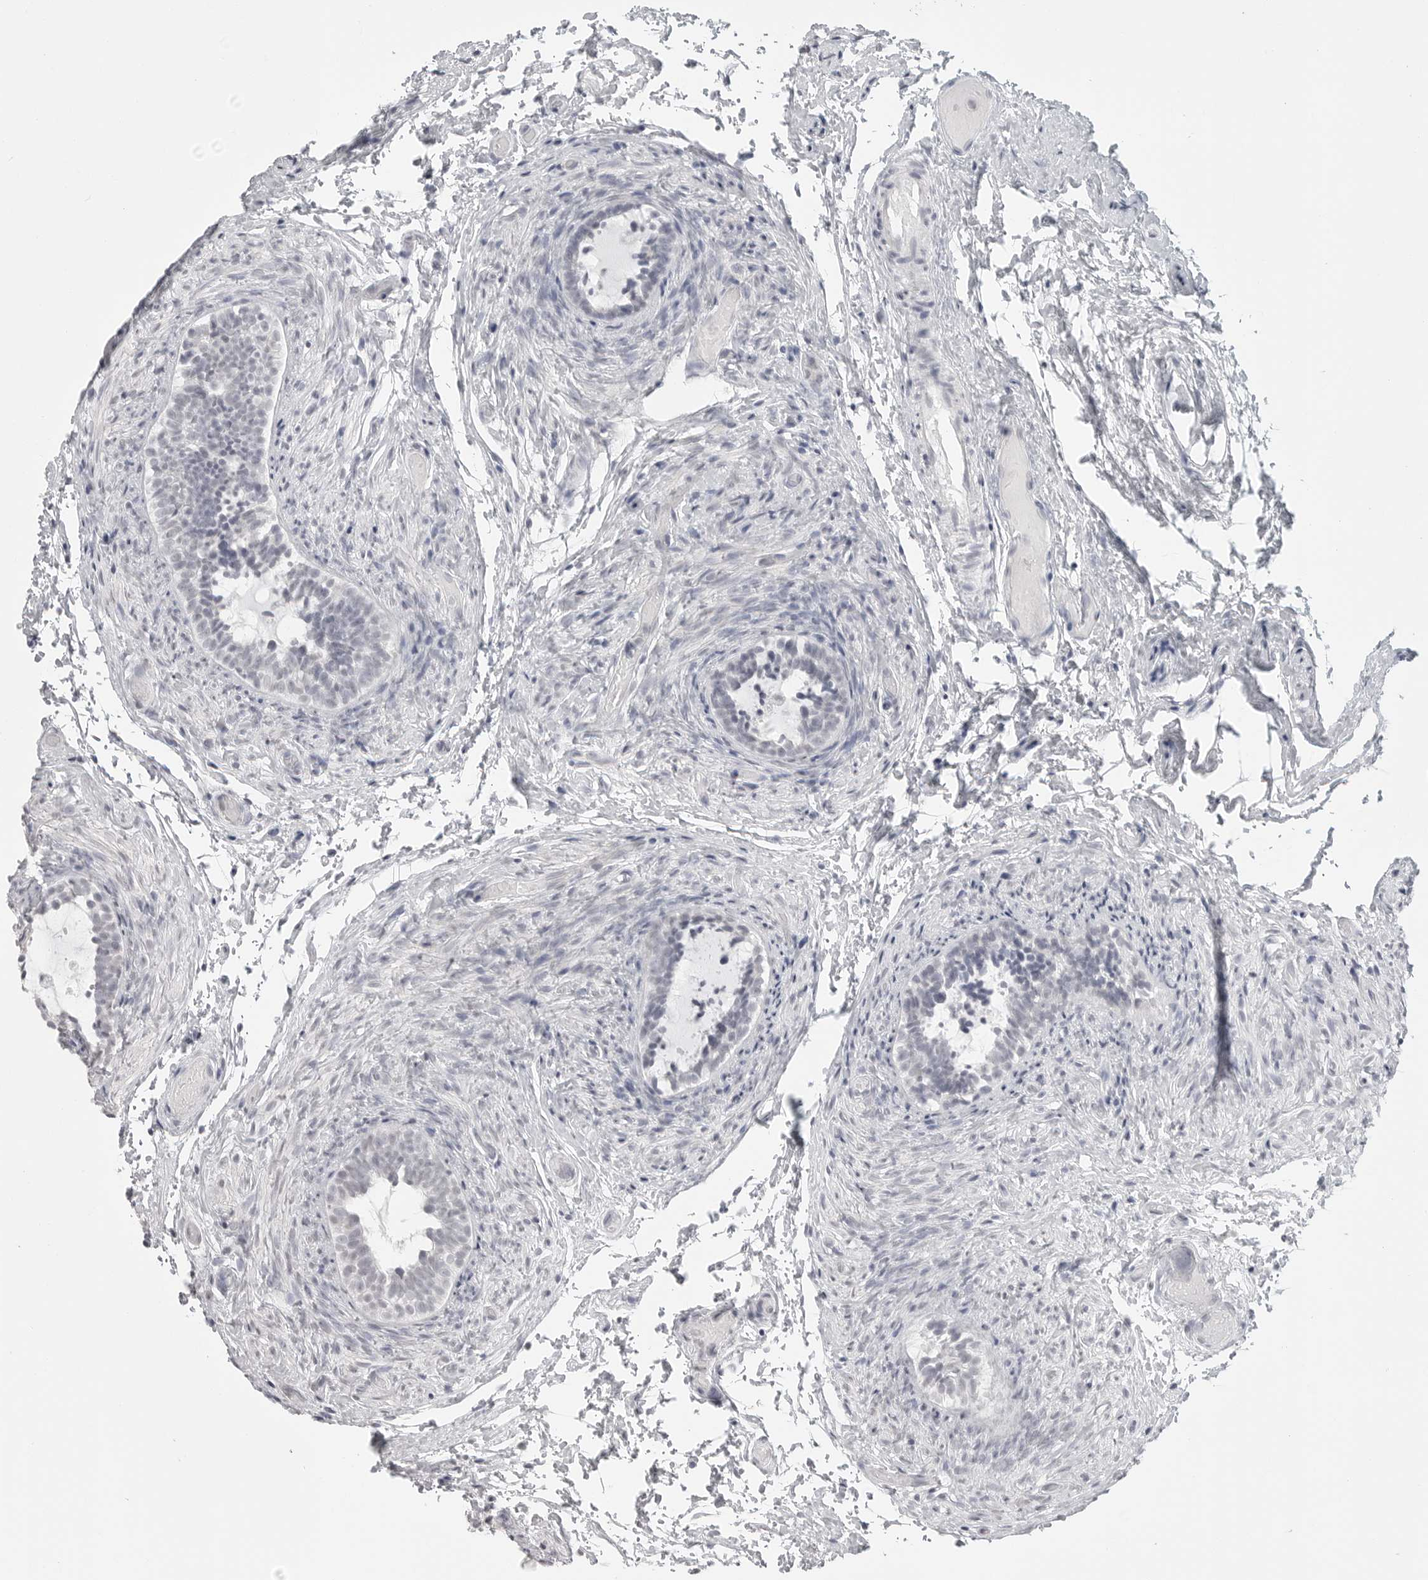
{"staining": {"intensity": "moderate", "quantity": "<25%", "location": "cytoplasmic/membranous"}, "tissue": "epididymis", "cell_type": "Glandular cells", "image_type": "normal", "snomed": [{"axis": "morphology", "description": "Normal tissue, NOS"}, {"axis": "topography", "description": "Epididymis"}], "caption": "This image displays immunohistochemistry (IHC) staining of benign epididymis, with low moderate cytoplasmic/membranous staining in approximately <25% of glandular cells.", "gene": "PRSS1", "patient": {"sex": "male", "age": 5}}